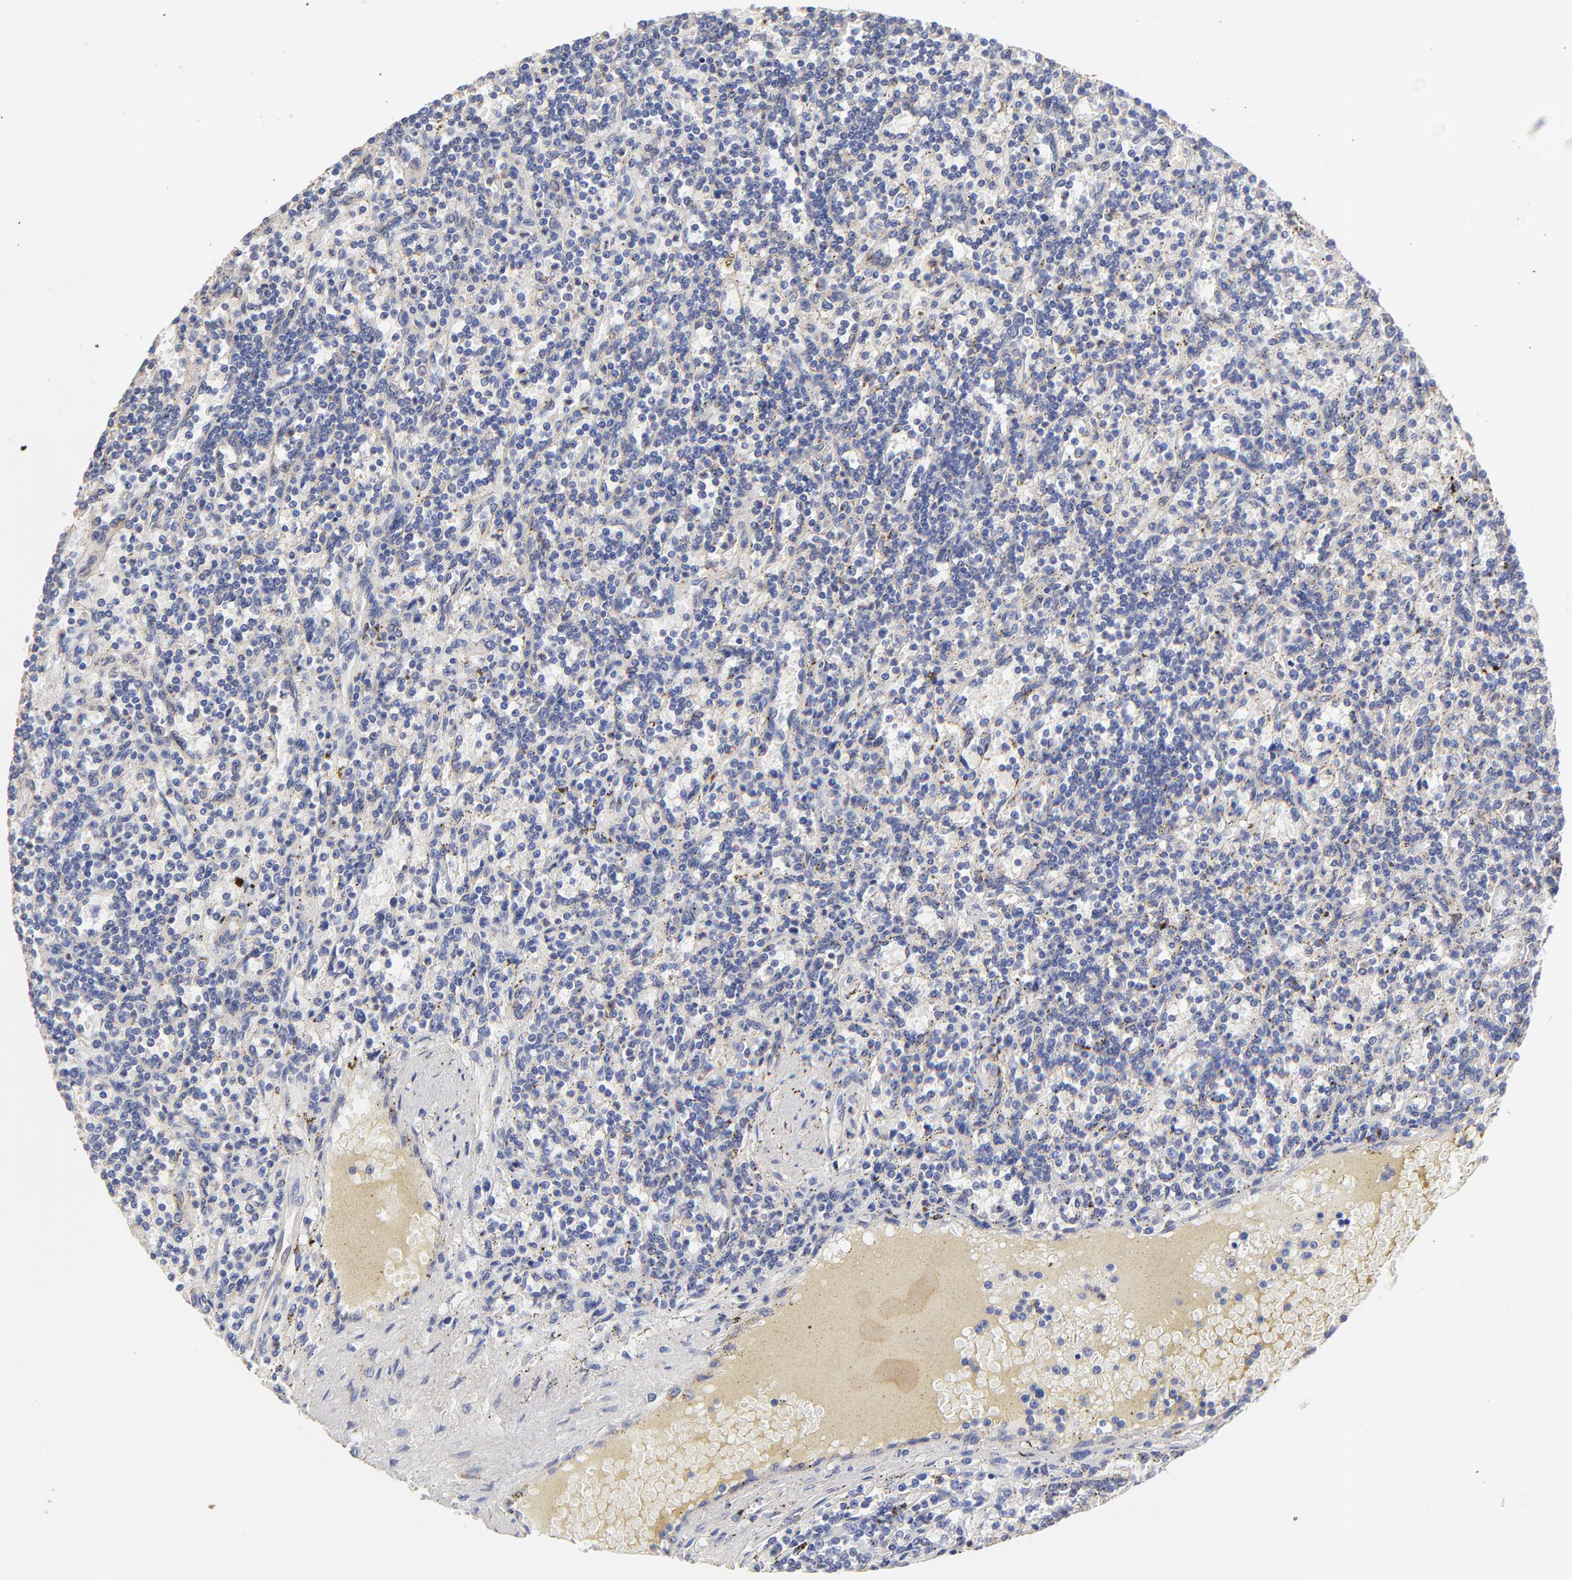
{"staining": {"intensity": "negative", "quantity": "none", "location": "none"}, "tissue": "lymphoma", "cell_type": "Tumor cells", "image_type": "cancer", "snomed": [{"axis": "morphology", "description": "Malignant lymphoma, non-Hodgkin's type, Low grade"}, {"axis": "topography", "description": "Spleen"}], "caption": "Immunohistochemistry (IHC) photomicrograph of low-grade malignant lymphoma, non-Hodgkin's type stained for a protein (brown), which shows no positivity in tumor cells. The staining was performed using DAB to visualize the protein expression in brown, while the nuclei were stained in blue with hematoxylin (Magnification: 20x).", "gene": "LRCH2", "patient": {"sex": "male", "age": 73}}